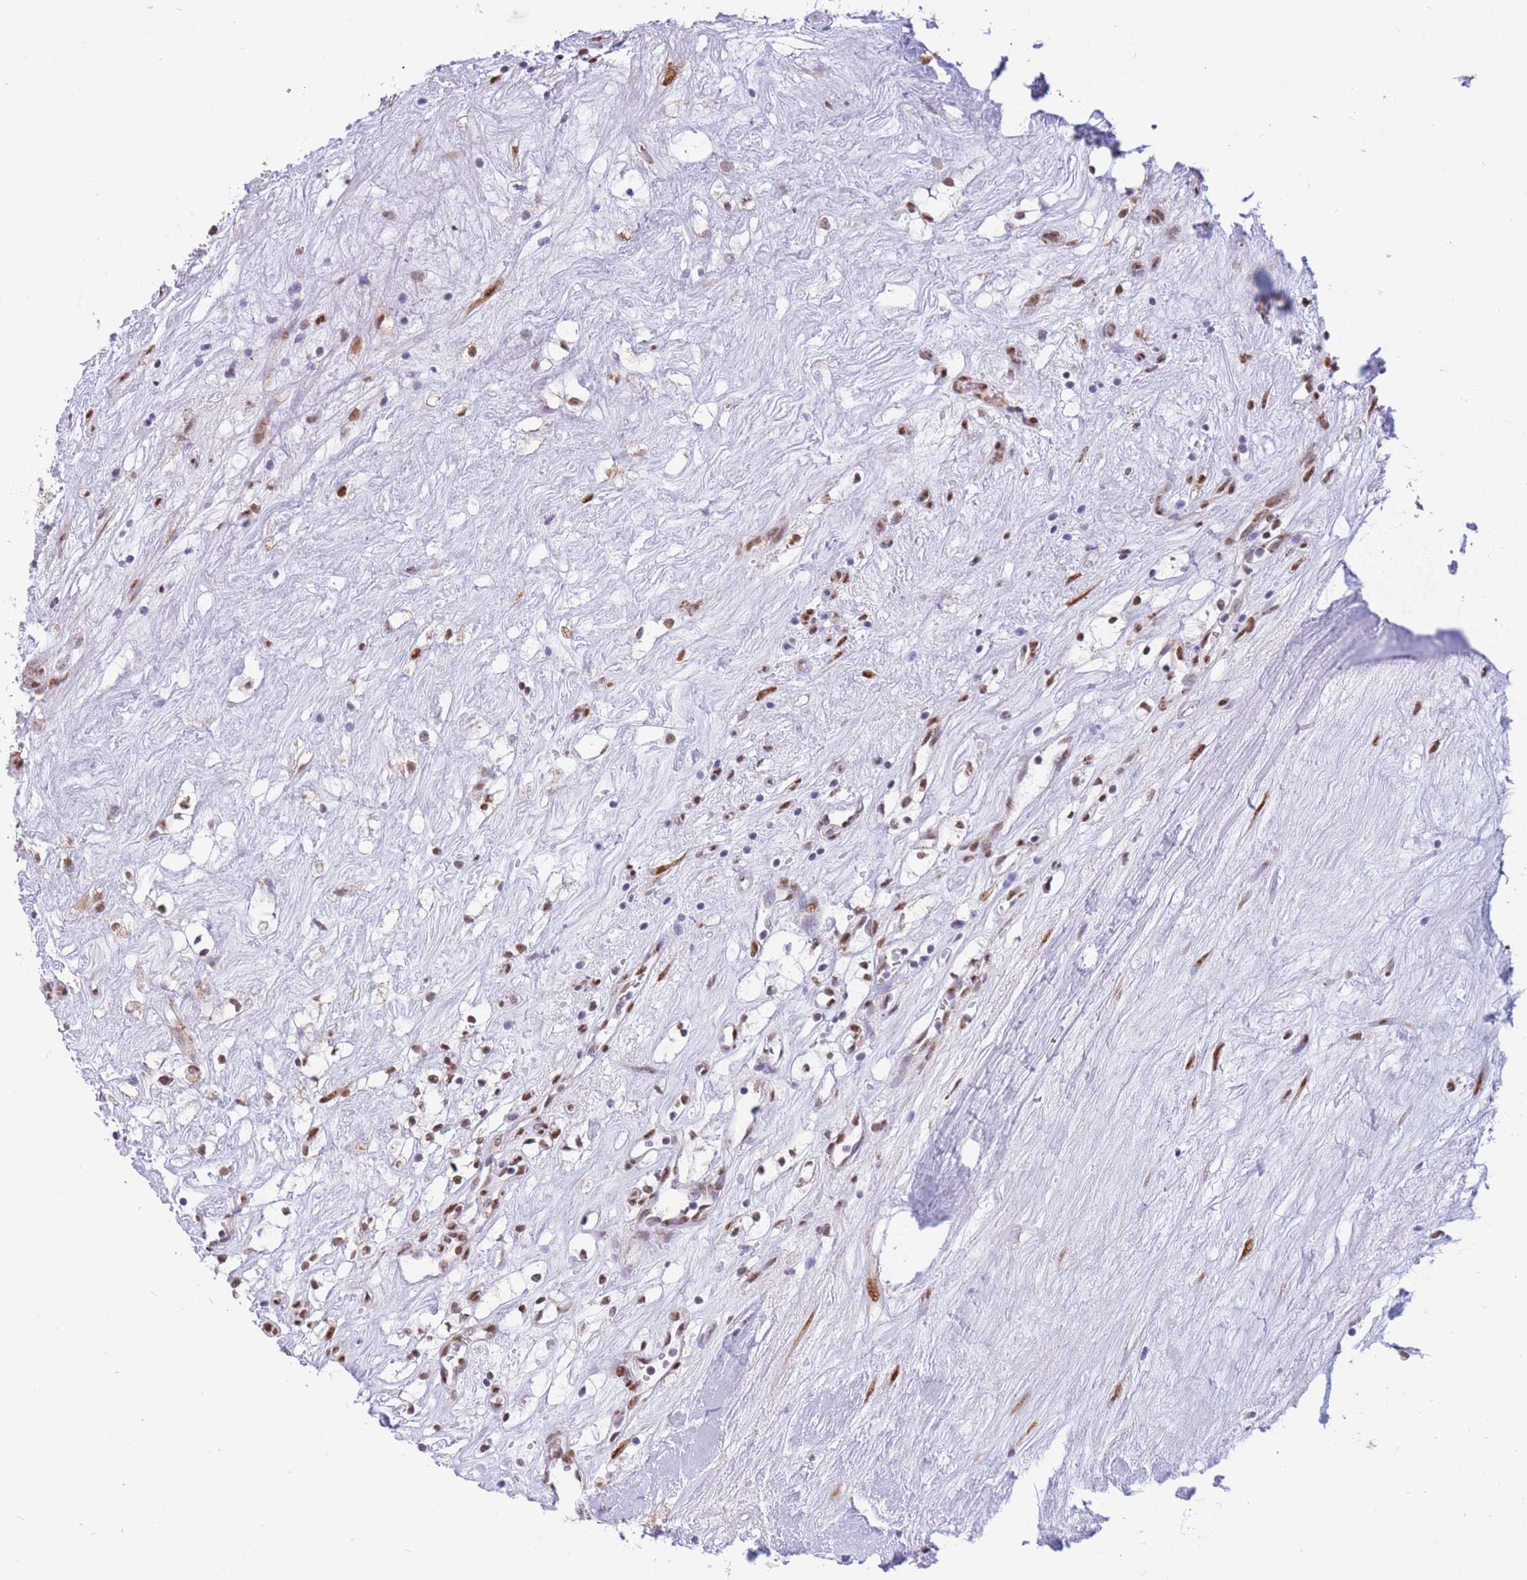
{"staining": {"intensity": "moderate", "quantity": ">75%", "location": "nuclear"}, "tissue": "renal cancer", "cell_type": "Tumor cells", "image_type": "cancer", "snomed": [{"axis": "morphology", "description": "Adenocarcinoma, NOS"}, {"axis": "topography", "description": "Kidney"}], "caption": "There is medium levels of moderate nuclear expression in tumor cells of renal adenocarcinoma, as demonstrated by immunohistochemical staining (brown color).", "gene": "FAM153A", "patient": {"sex": "male", "age": 59}}